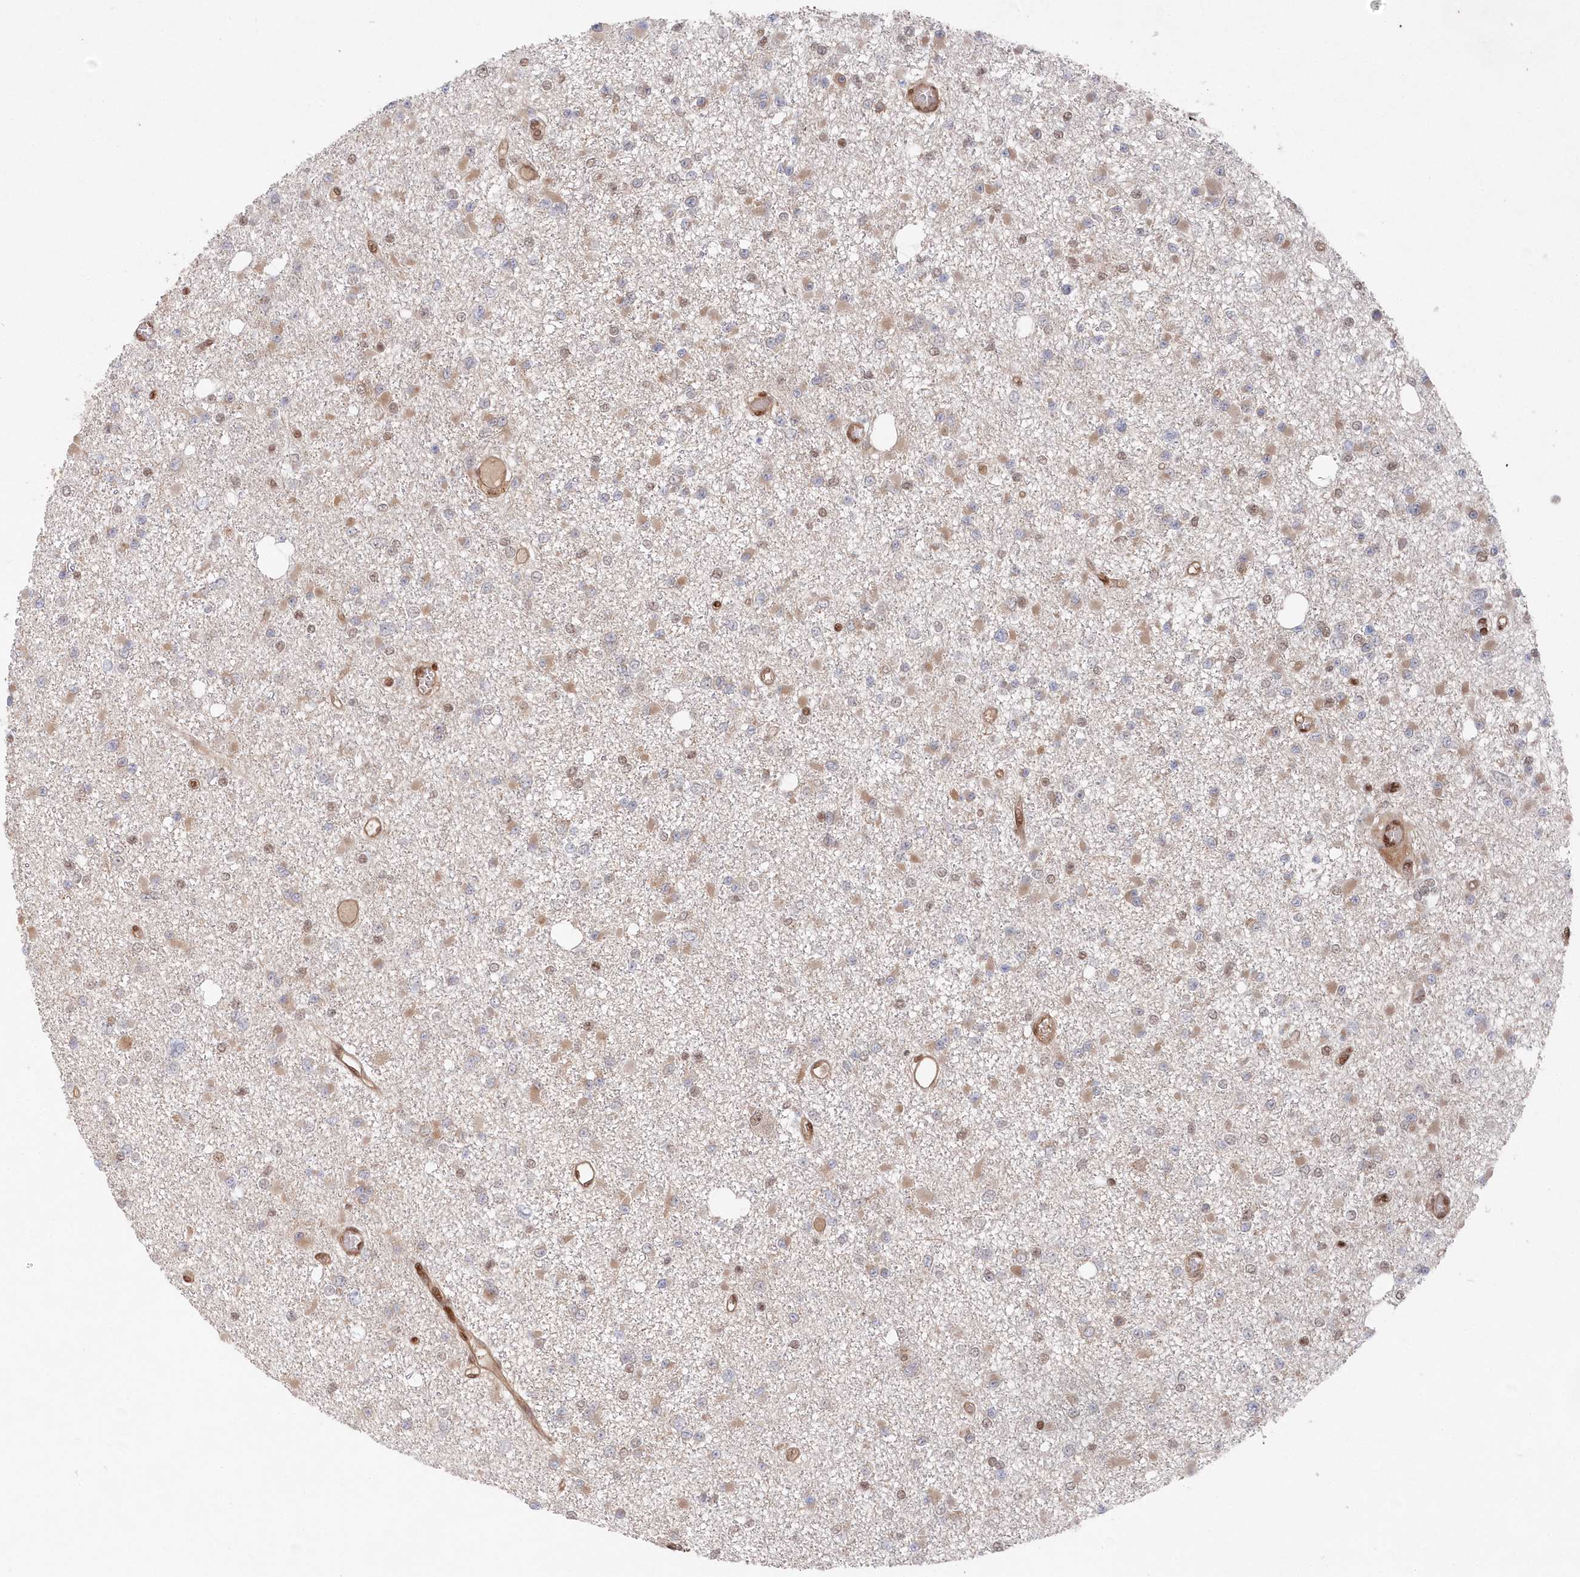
{"staining": {"intensity": "weak", "quantity": "<25%", "location": "cytoplasmic/membranous,nuclear"}, "tissue": "glioma", "cell_type": "Tumor cells", "image_type": "cancer", "snomed": [{"axis": "morphology", "description": "Glioma, malignant, Low grade"}, {"axis": "topography", "description": "Brain"}], "caption": "IHC photomicrograph of neoplastic tissue: human glioma stained with DAB displays no significant protein positivity in tumor cells.", "gene": "ABHD14B", "patient": {"sex": "female", "age": 22}}